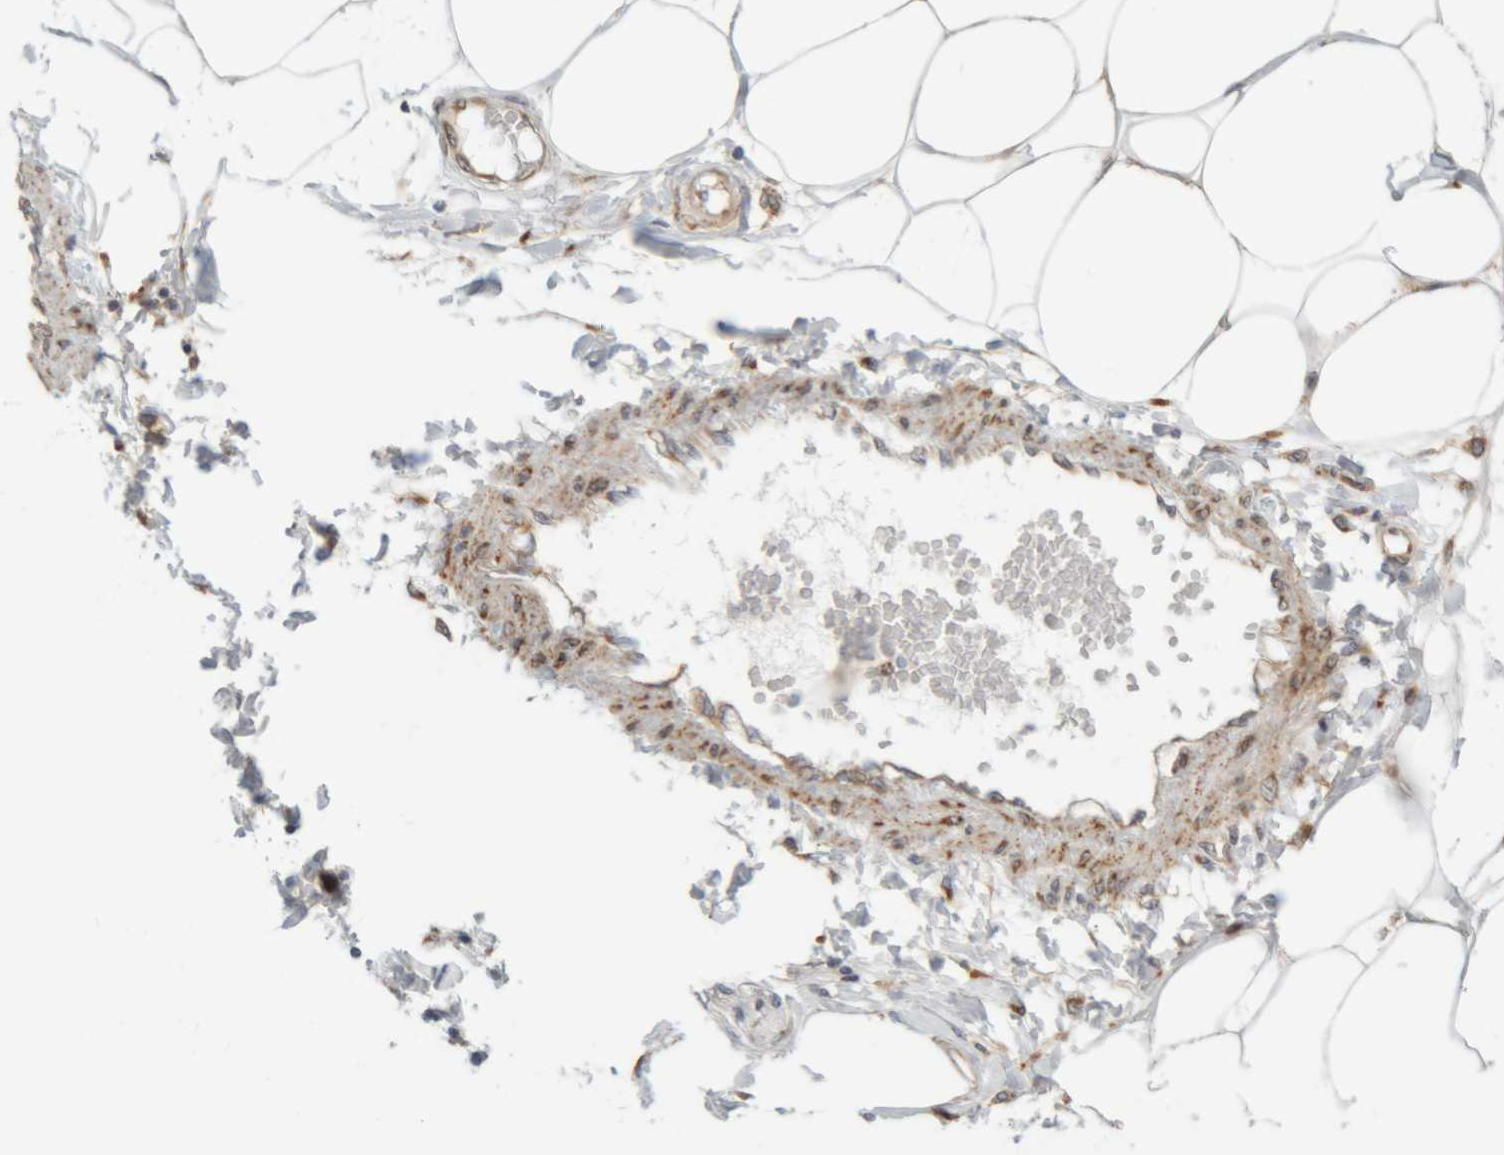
{"staining": {"intensity": "negative", "quantity": "none", "location": "none"}, "tissue": "adipose tissue", "cell_type": "Adipocytes", "image_type": "normal", "snomed": [{"axis": "morphology", "description": "Normal tissue, NOS"}, {"axis": "morphology", "description": "Adenocarcinoma, NOS"}, {"axis": "topography", "description": "Colon"}, {"axis": "topography", "description": "Peripheral nerve tissue"}], "caption": "The IHC histopathology image has no significant staining in adipocytes of adipose tissue. (DAB IHC visualized using brightfield microscopy, high magnification).", "gene": "RPN2", "patient": {"sex": "male", "age": 14}}